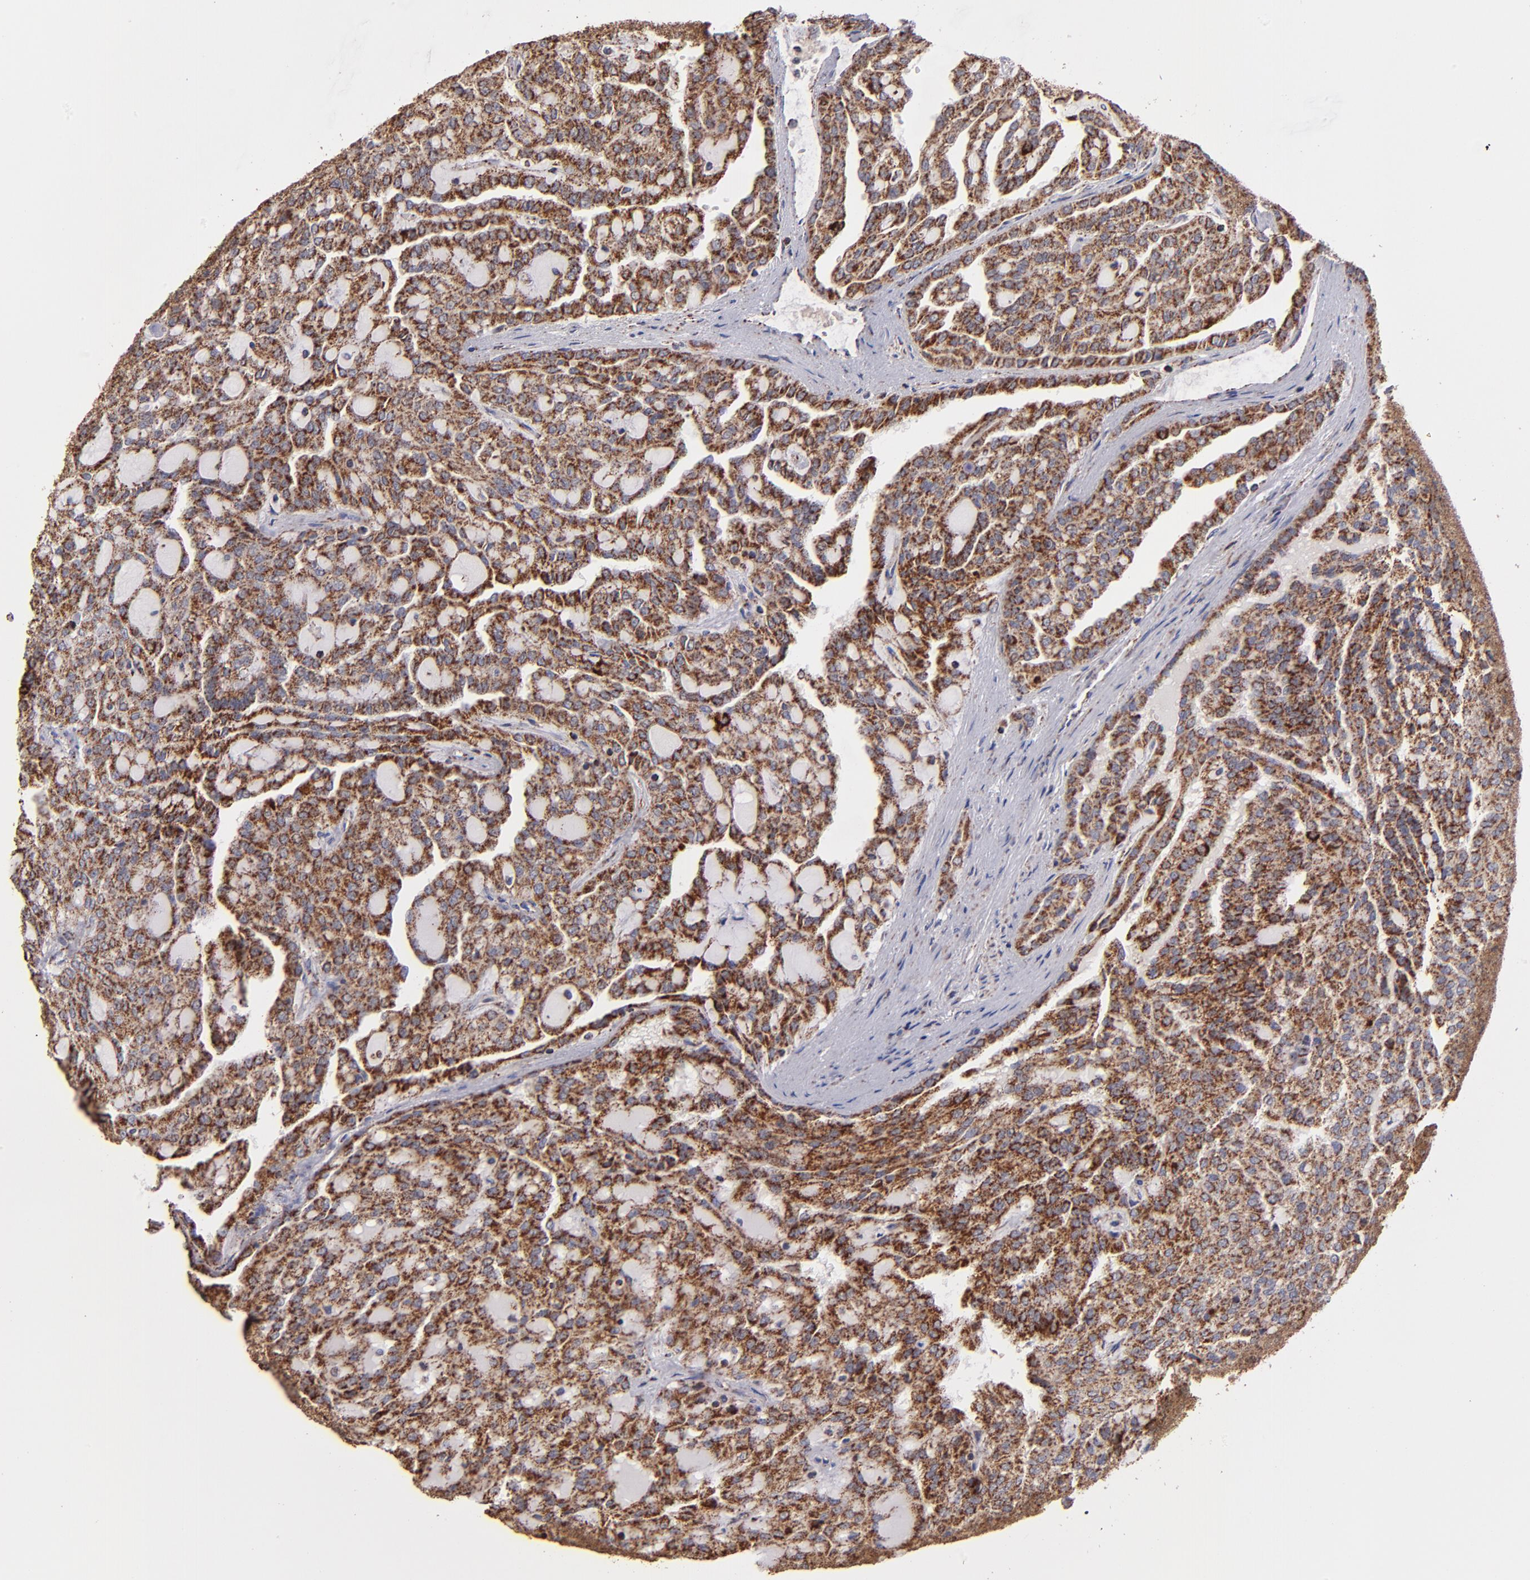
{"staining": {"intensity": "moderate", "quantity": ">75%", "location": "cytoplasmic/membranous"}, "tissue": "renal cancer", "cell_type": "Tumor cells", "image_type": "cancer", "snomed": [{"axis": "morphology", "description": "Adenocarcinoma, NOS"}, {"axis": "topography", "description": "Kidney"}], "caption": "Moderate cytoplasmic/membranous positivity for a protein is appreciated in about >75% of tumor cells of renal cancer (adenocarcinoma) using immunohistochemistry (IHC).", "gene": "DLST", "patient": {"sex": "male", "age": 63}}